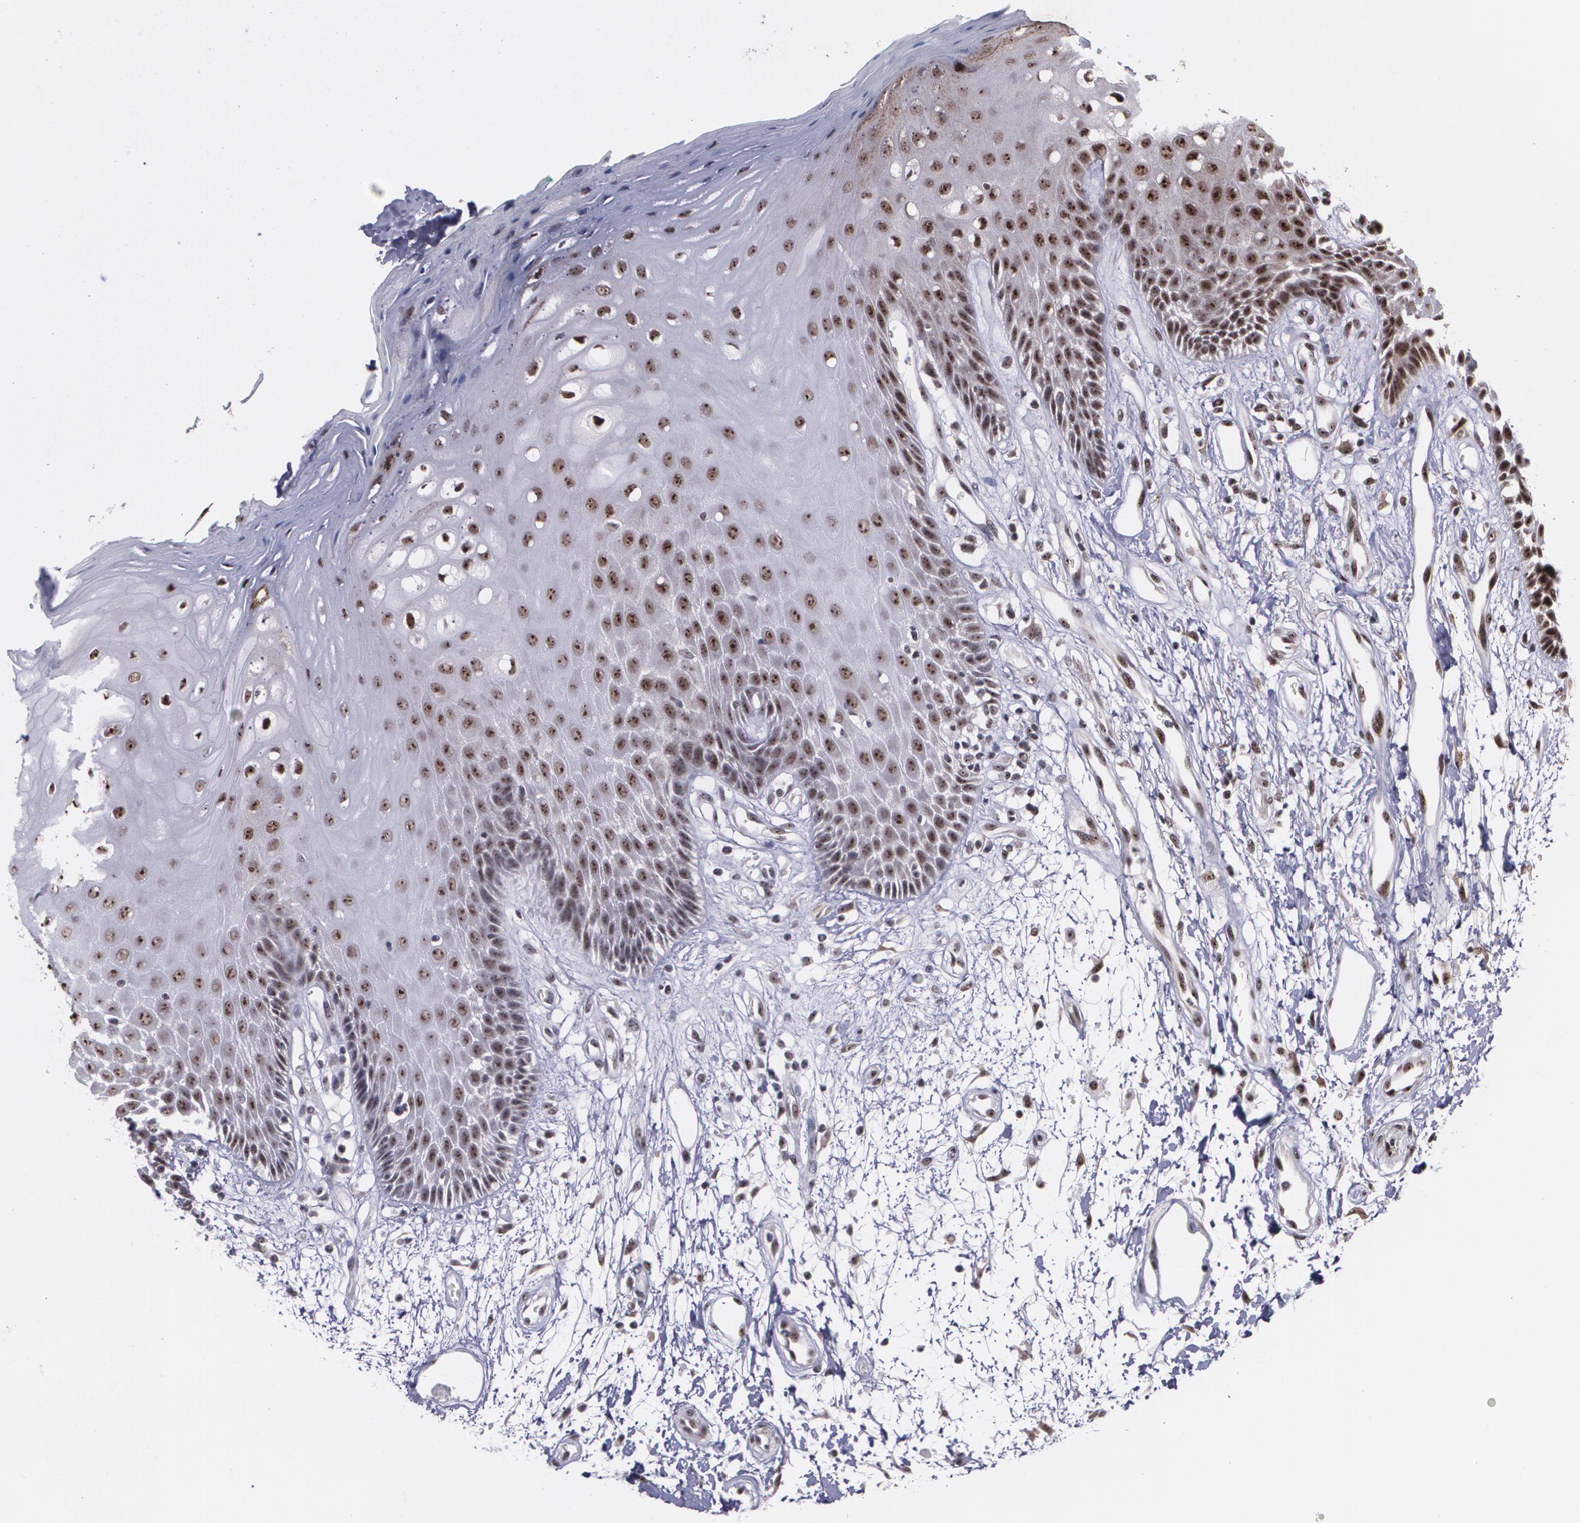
{"staining": {"intensity": "moderate", "quantity": ">75%", "location": "nuclear"}, "tissue": "oral mucosa", "cell_type": "Squamous epithelial cells", "image_type": "normal", "snomed": [{"axis": "morphology", "description": "Normal tissue, NOS"}, {"axis": "morphology", "description": "Squamous cell carcinoma, NOS"}, {"axis": "topography", "description": "Skeletal muscle"}, {"axis": "topography", "description": "Oral tissue"}, {"axis": "topography", "description": "Head-Neck"}], "caption": "High-power microscopy captured an immunohistochemistry micrograph of unremarkable oral mucosa, revealing moderate nuclear staining in approximately >75% of squamous epithelial cells. The staining was performed using DAB (3,3'-diaminobenzidine), with brown indicating positive protein expression. Nuclei are stained blue with hematoxylin.", "gene": "C6orf15", "patient": {"sex": "female", "age": 84}}